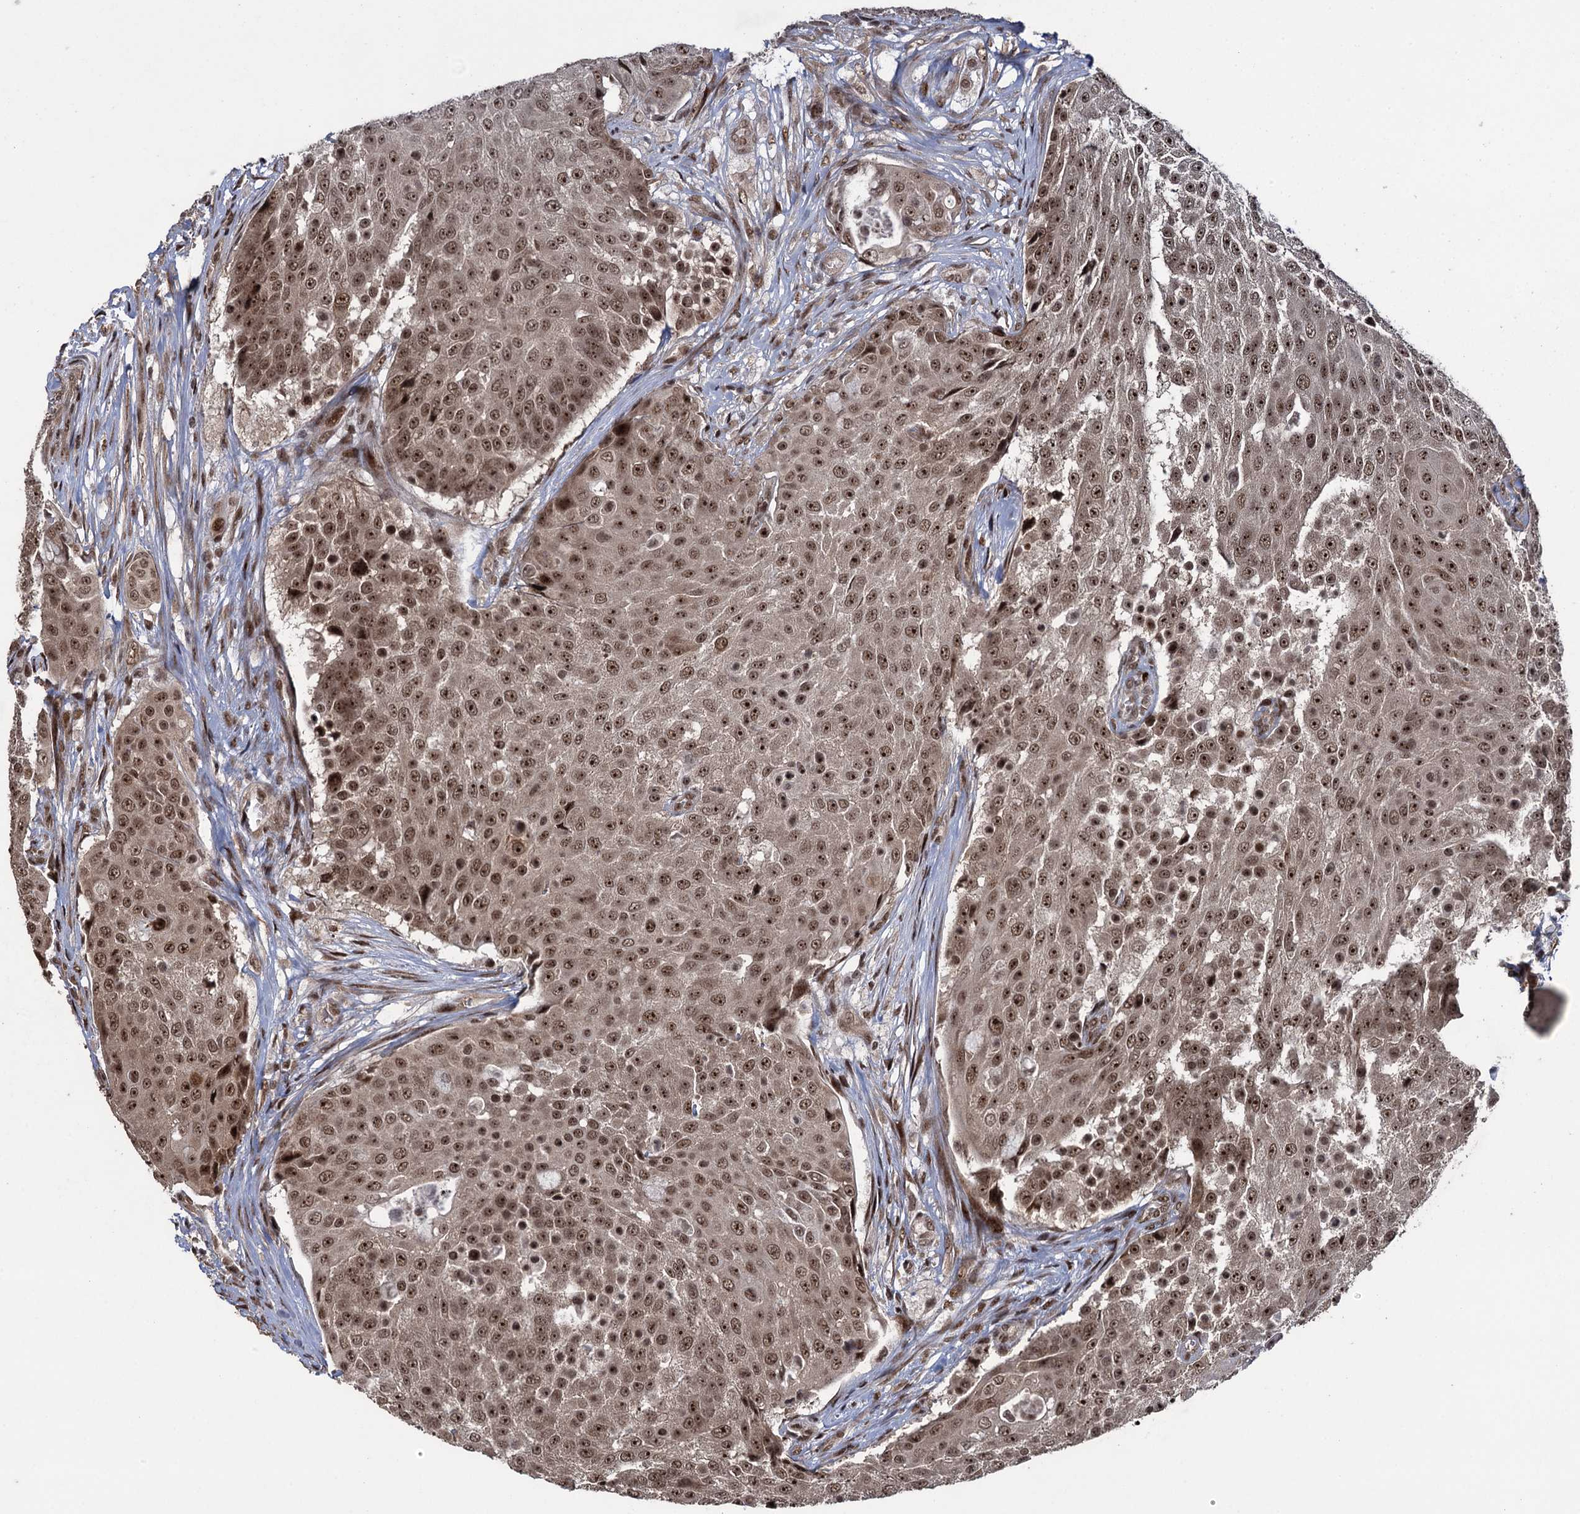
{"staining": {"intensity": "moderate", "quantity": ">75%", "location": "nuclear"}, "tissue": "urothelial cancer", "cell_type": "Tumor cells", "image_type": "cancer", "snomed": [{"axis": "morphology", "description": "Urothelial carcinoma, High grade"}, {"axis": "topography", "description": "Urinary bladder"}], "caption": "Immunohistochemical staining of human urothelial cancer reveals moderate nuclear protein positivity in approximately >75% of tumor cells.", "gene": "ZNF169", "patient": {"sex": "female", "age": 63}}